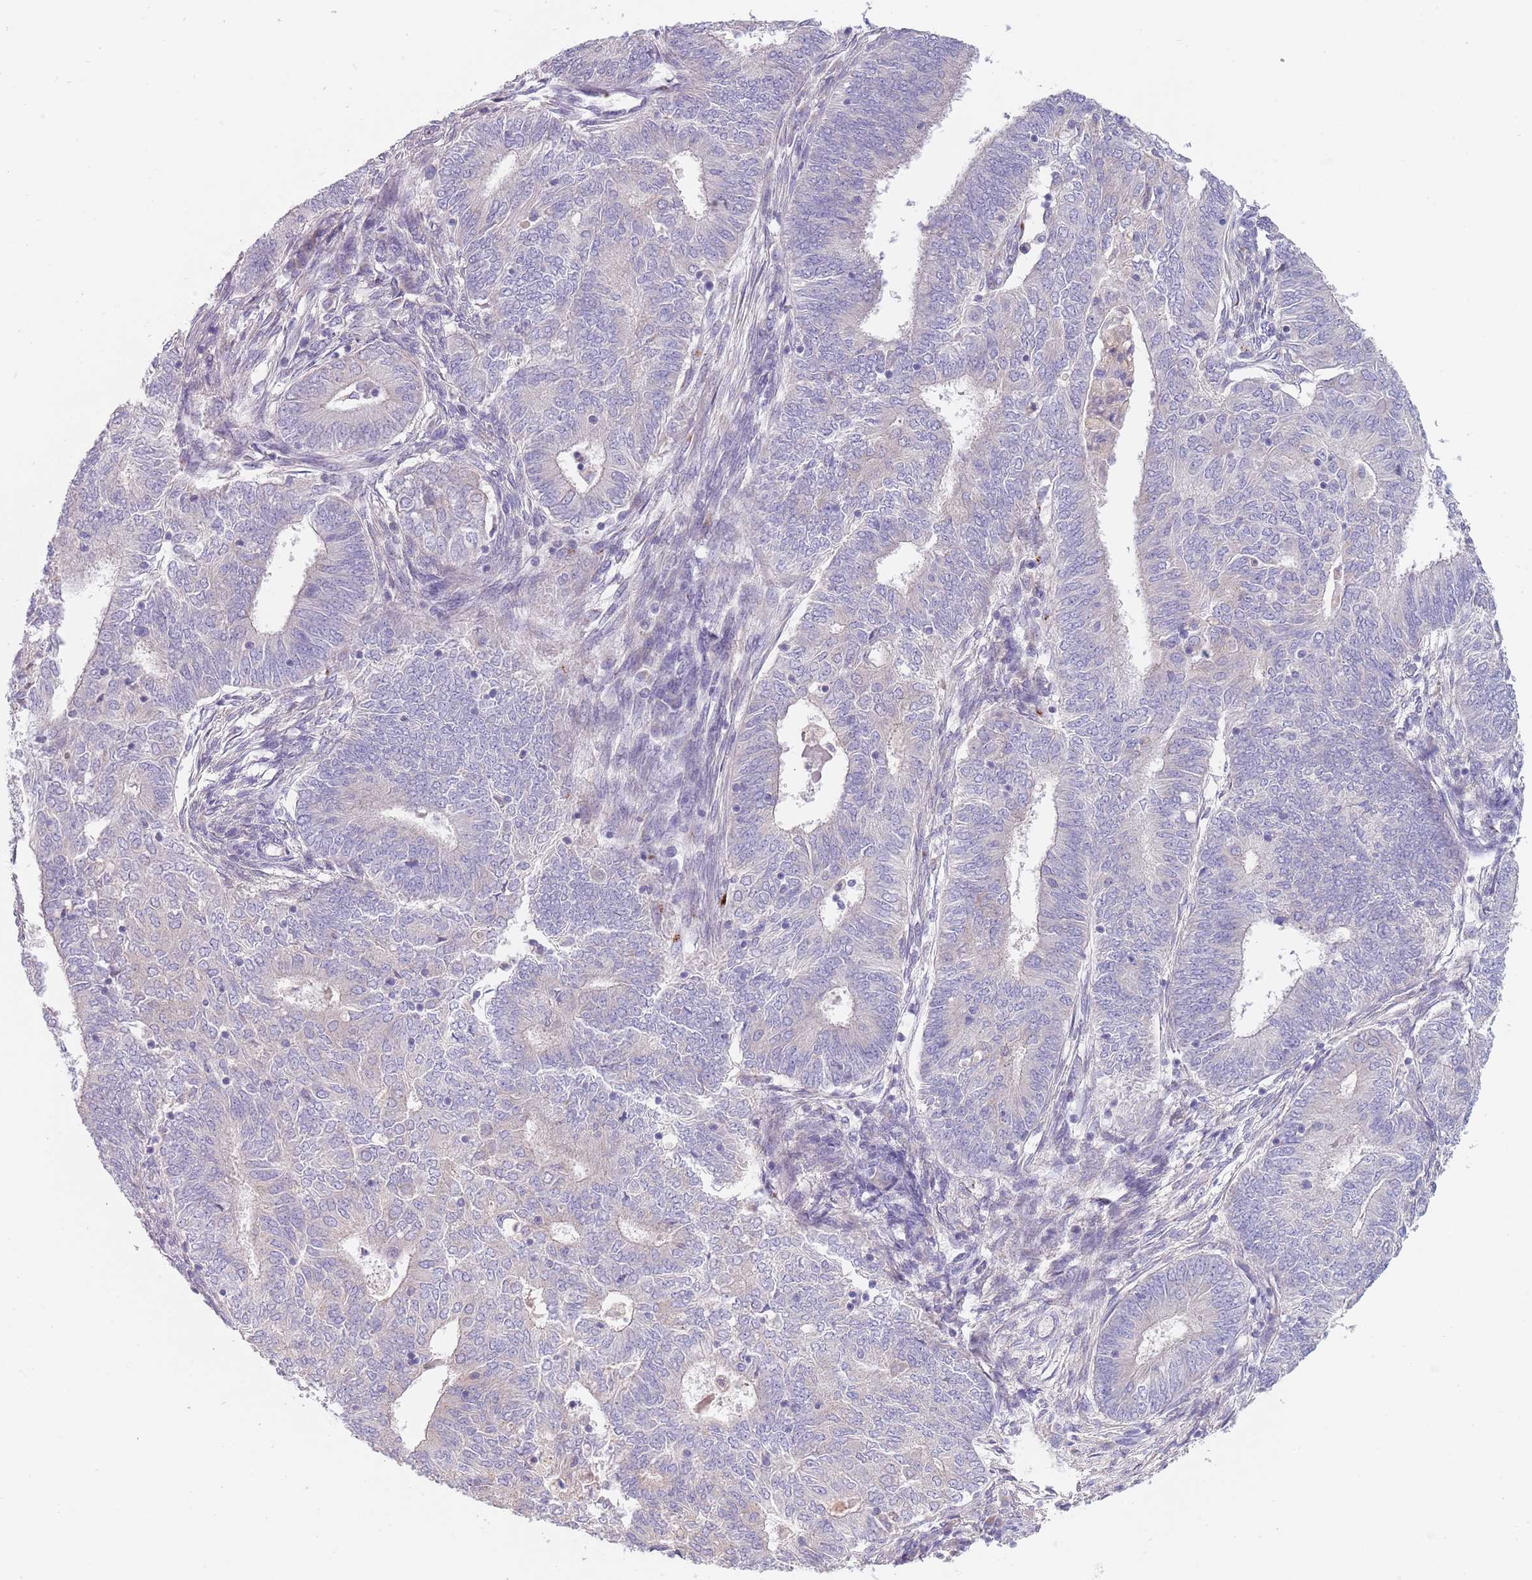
{"staining": {"intensity": "negative", "quantity": "none", "location": "none"}, "tissue": "endometrial cancer", "cell_type": "Tumor cells", "image_type": "cancer", "snomed": [{"axis": "morphology", "description": "Adenocarcinoma, NOS"}, {"axis": "topography", "description": "Endometrium"}], "caption": "Tumor cells show no significant staining in endometrial cancer (adenocarcinoma).", "gene": "MAN1C1", "patient": {"sex": "female", "age": 62}}